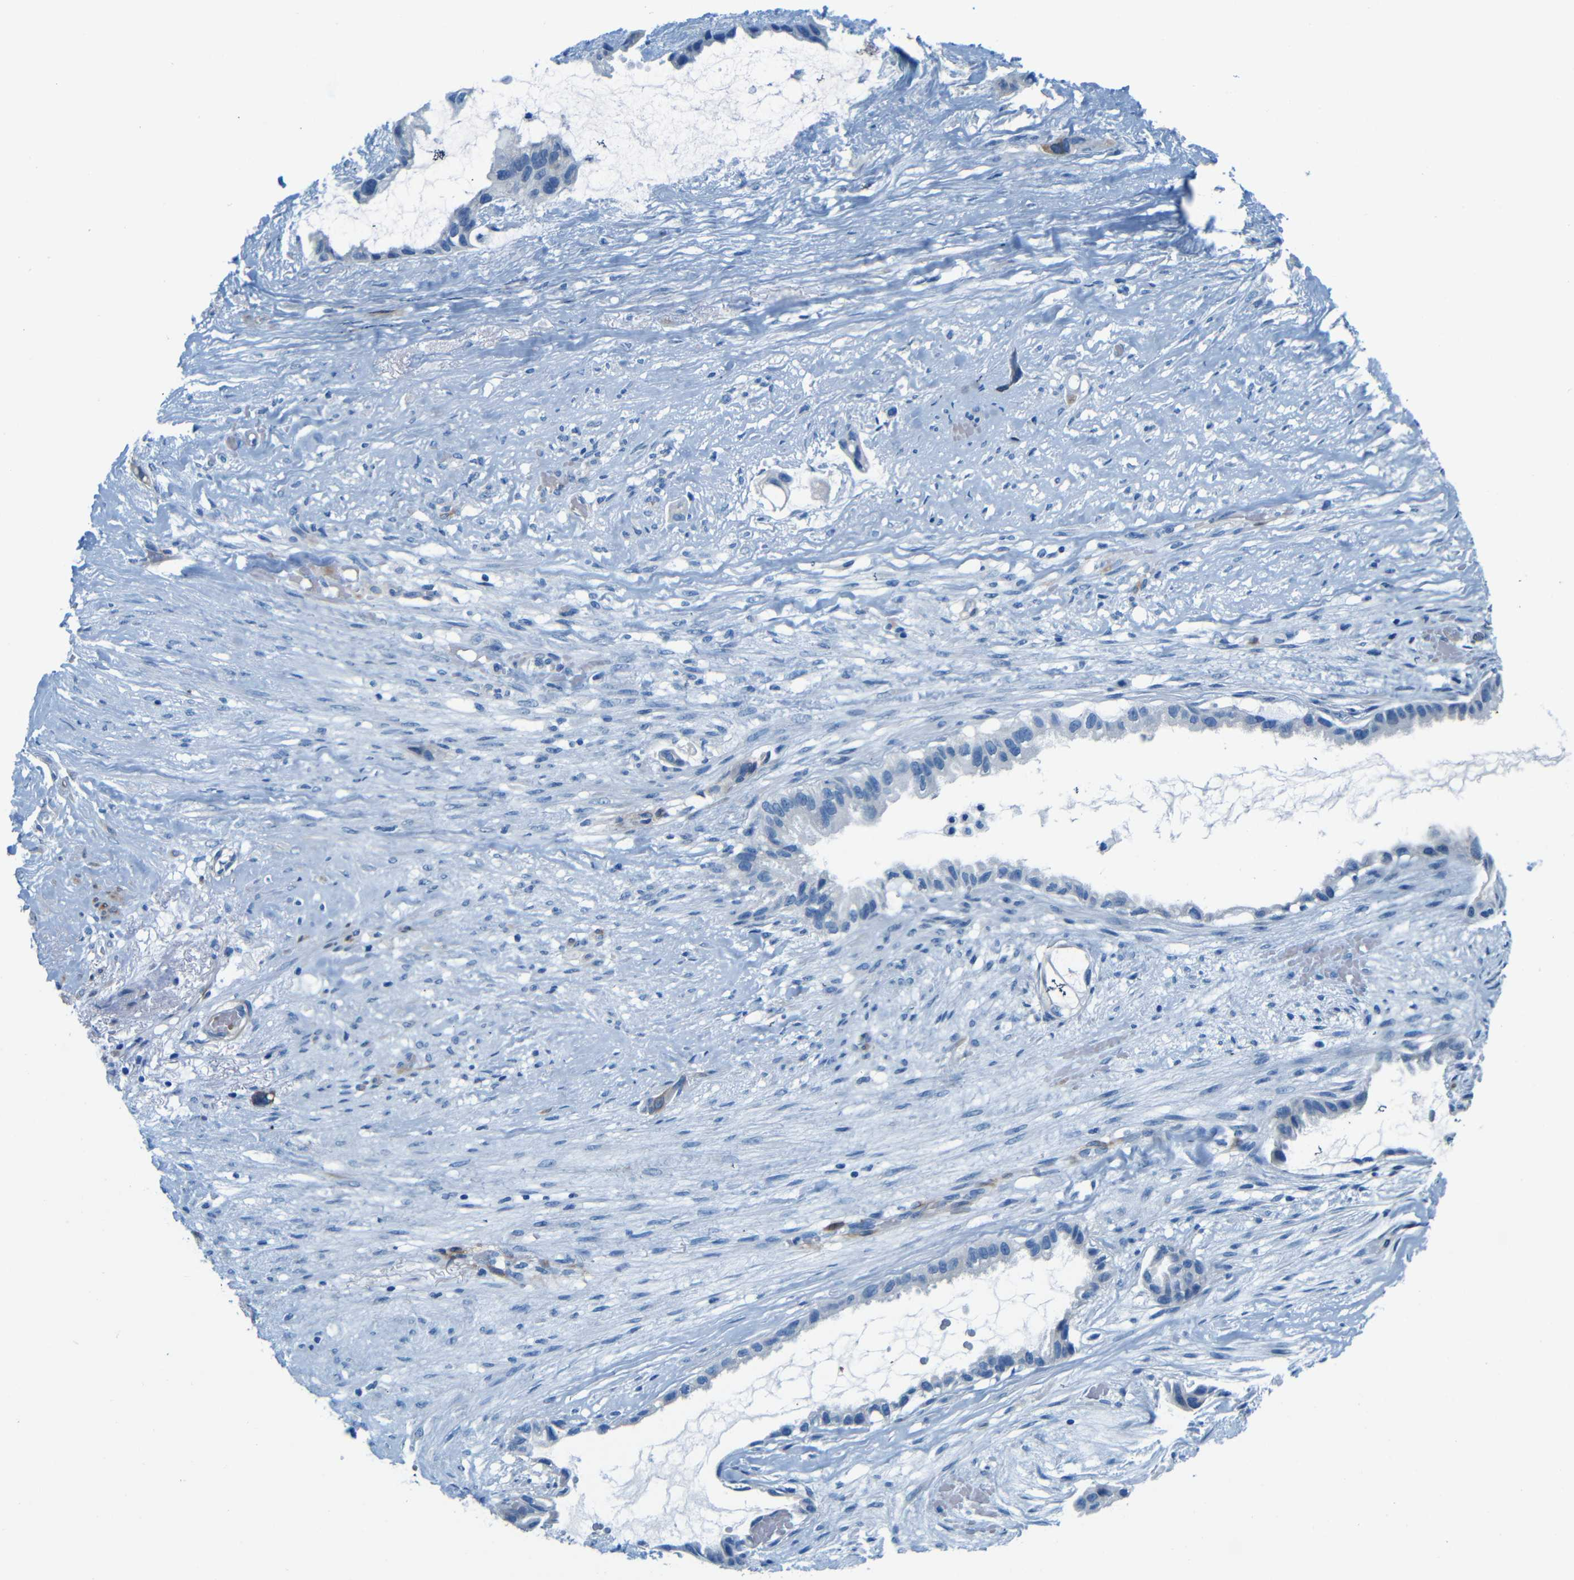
{"staining": {"intensity": "negative", "quantity": "none", "location": "none"}, "tissue": "liver cancer", "cell_type": "Tumor cells", "image_type": "cancer", "snomed": [{"axis": "morphology", "description": "Cholangiocarcinoma"}, {"axis": "topography", "description": "Liver"}], "caption": "IHC photomicrograph of human liver cancer (cholangiocarcinoma) stained for a protein (brown), which displays no staining in tumor cells.", "gene": "MAP2", "patient": {"sex": "female", "age": 65}}